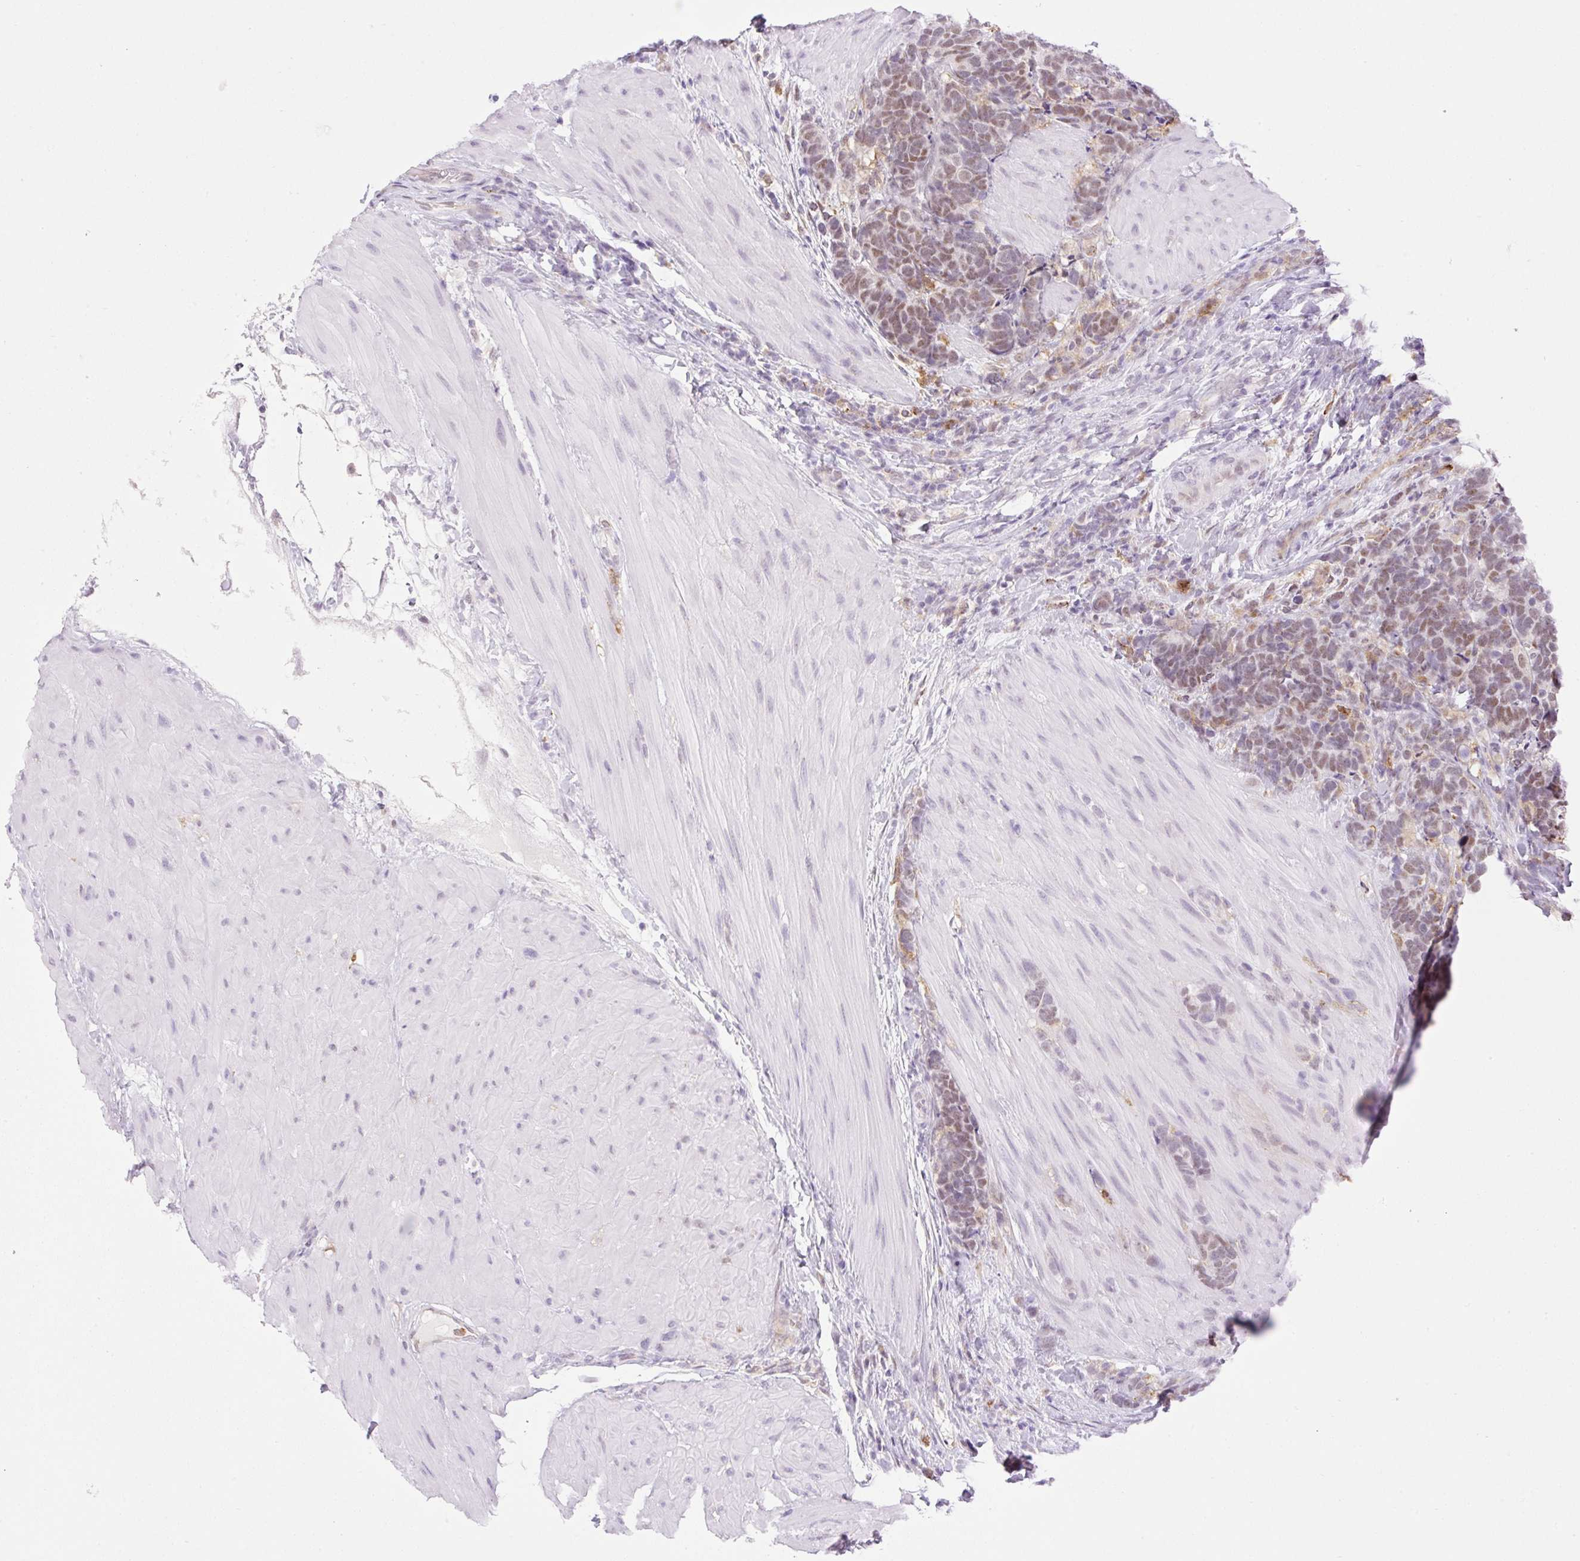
{"staining": {"intensity": "weak", "quantity": ">75%", "location": "nuclear"}, "tissue": "carcinoid", "cell_type": "Tumor cells", "image_type": "cancer", "snomed": [{"axis": "morphology", "description": "Carcinoma, NOS"}, {"axis": "morphology", "description": "Carcinoid, malignant, NOS"}, {"axis": "topography", "description": "Urinary bladder"}], "caption": "Immunohistochemical staining of carcinoma exhibits weak nuclear protein positivity in about >75% of tumor cells. The protein is stained brown, and the nuclei are stained in blue (DAB (3,3'-diaminobenzidine) IHC with brightfield microscopy, high magnification).", "gene": "PALM3", "patient": {"sex": "male", "age": 57}}